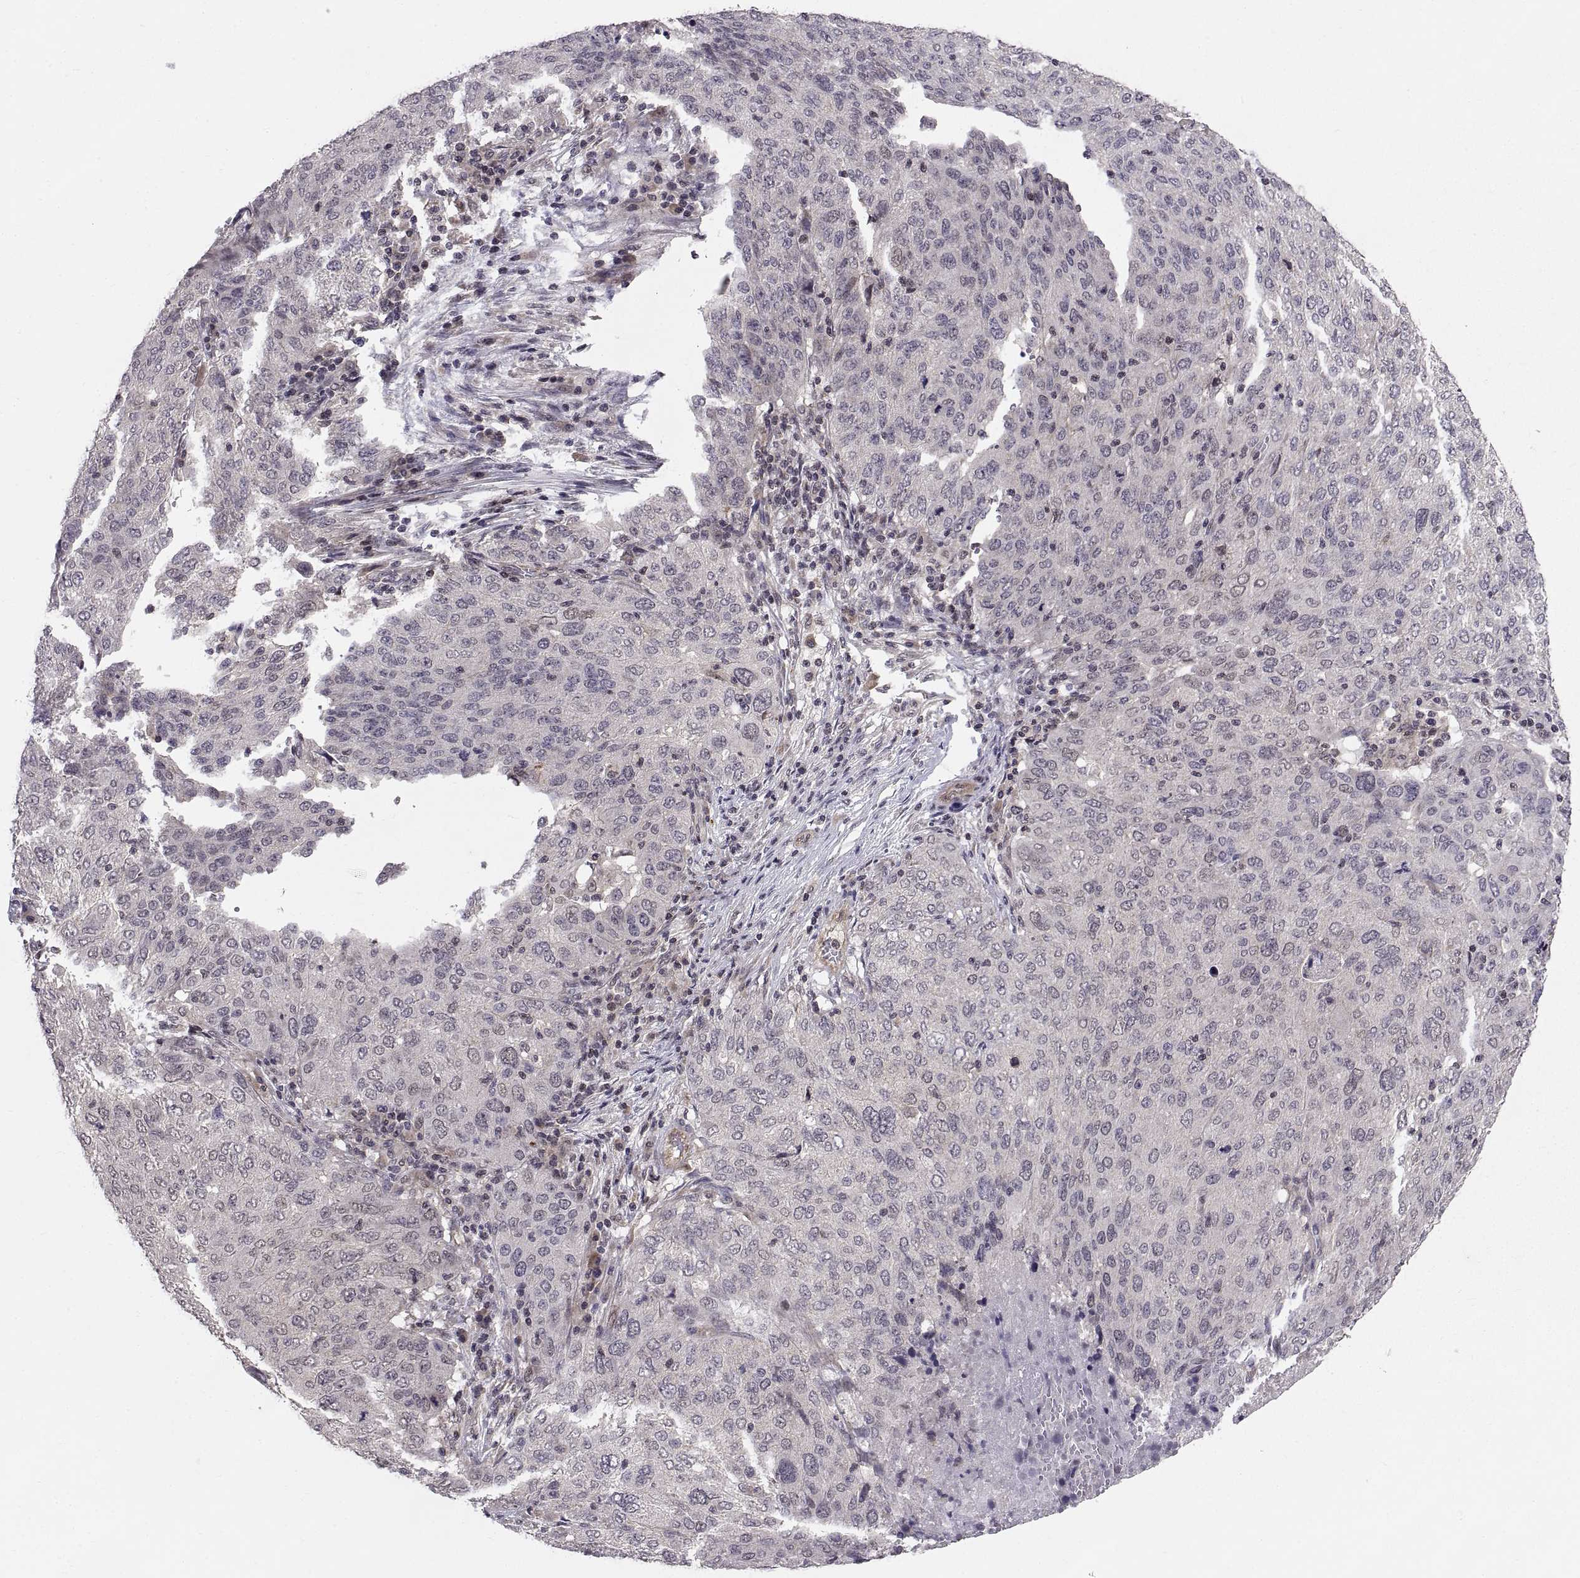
{"staining": {"intensity": "negative", "quantity": "none", "location": "none"}, "tissue": "ovarian cancer", "cell_type": "Tumor cells", "image_type": "cancer", "snomed": [{"axis": "morphology", "description": "Carcinoma, endometroid"}, {"axis": "topography", "description": "Ovary"}], "caption": "An image of endometroid carcinoma (ovarian) stained for a protein reveals no brown staining in tumor cells.", "gene": "ABL2", "patient": {"sex": "female", "age": 58}}